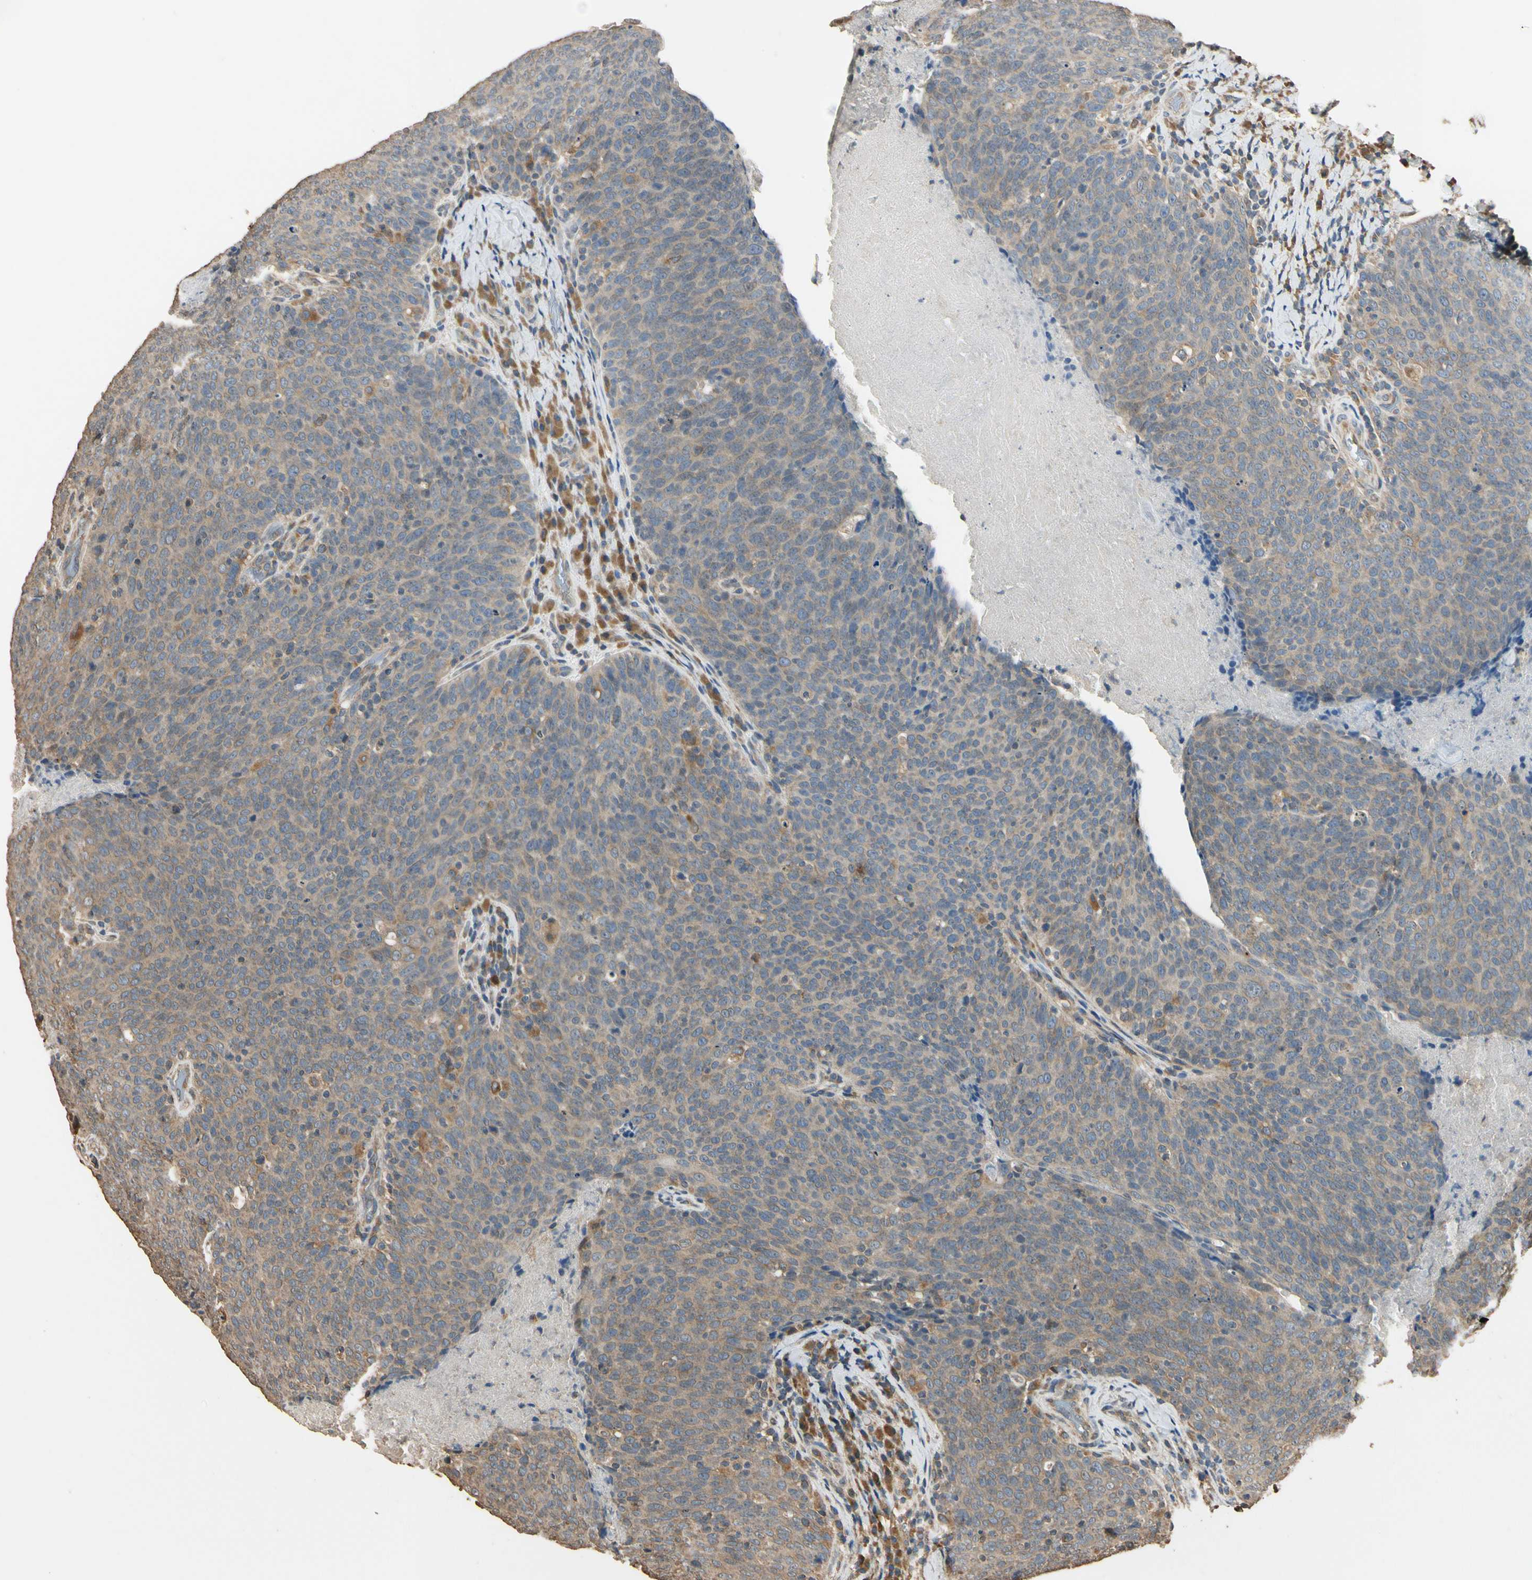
{"staining": {"intensity": "weak", "quantity": ">75%", "location": "cytoplasmic/membranous"}, "tissue": "head and neck cancer", "cell_type": "Tumor cells", "image_type": "cancer", "snomed": [{"axis": "morphology", "description": "Squamous cell carcinoma, NOS"}, {"axis": "morphology", "description": "Squamous cell carcinoma, metastatic, NOS"}, {"axis": "topography", "description": "Lymph node"}, {"axis": "topography", "description": "Head-Neck"}], "caption": "Protein staining by immunohistochemistry reveals weak cytoplasmic/membranous positivity in approximately >75% of tumor cells in head and neck squamous cell carcinoma. The protein is shown in brown color, while the nuclei are stained blue.", "gene": "STX18", "patient": {"sex": "male", "age": 62}}